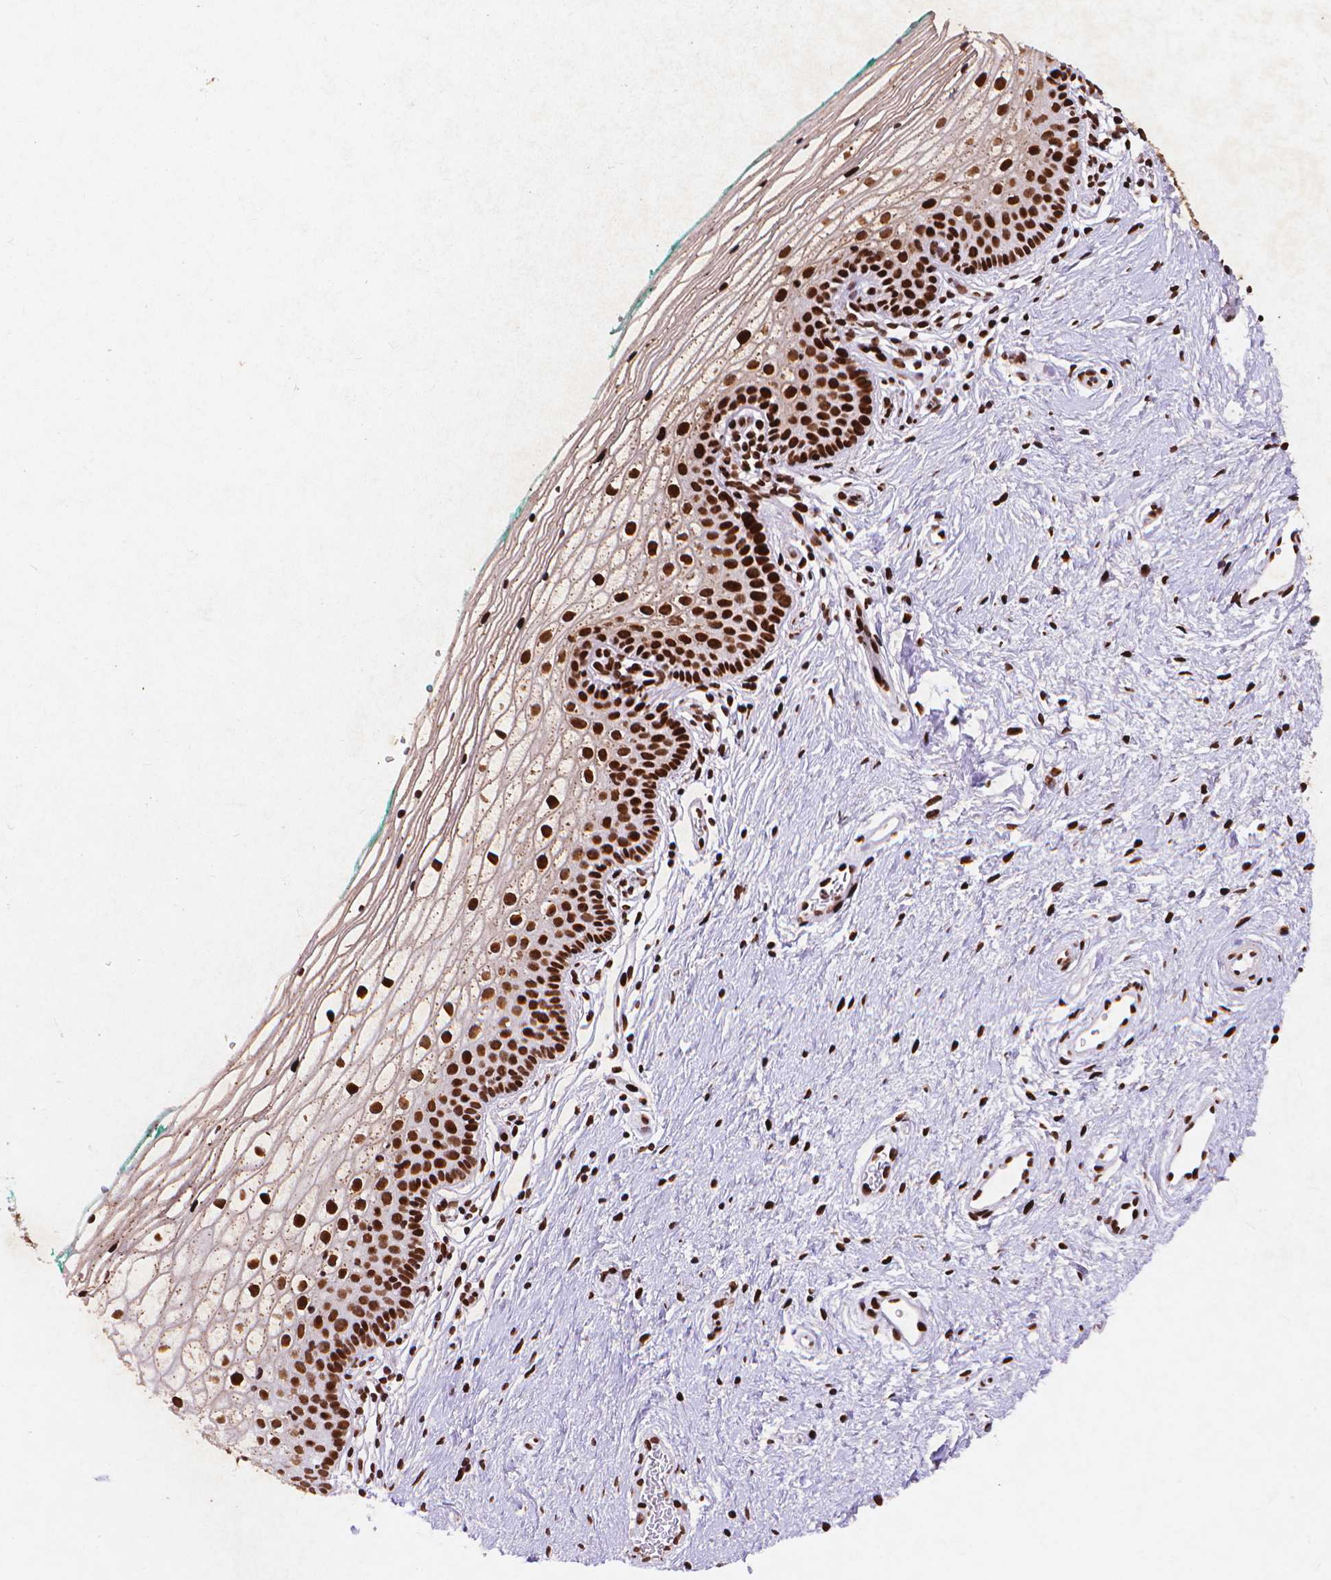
{"staining": {"intensity": "strong", "quantity": ">75%", "location": "nuclear"}, "tissue": "vagina", "cell_type": "Squamous epithelial cells", "image_type": "normal", "snomed": [{"axis": "morphology", "description": "Normal tissue, NOS"}, {"axis": "topography", "description": "Vagina"}], "caption": "About >75% of squamous epithelial cells in benign human vagina display strong nuclear protein expression as visualized by brown immunohistochemical staining.", "gene": "CITED2", "patient": {"sex": "female", "age": 36}}